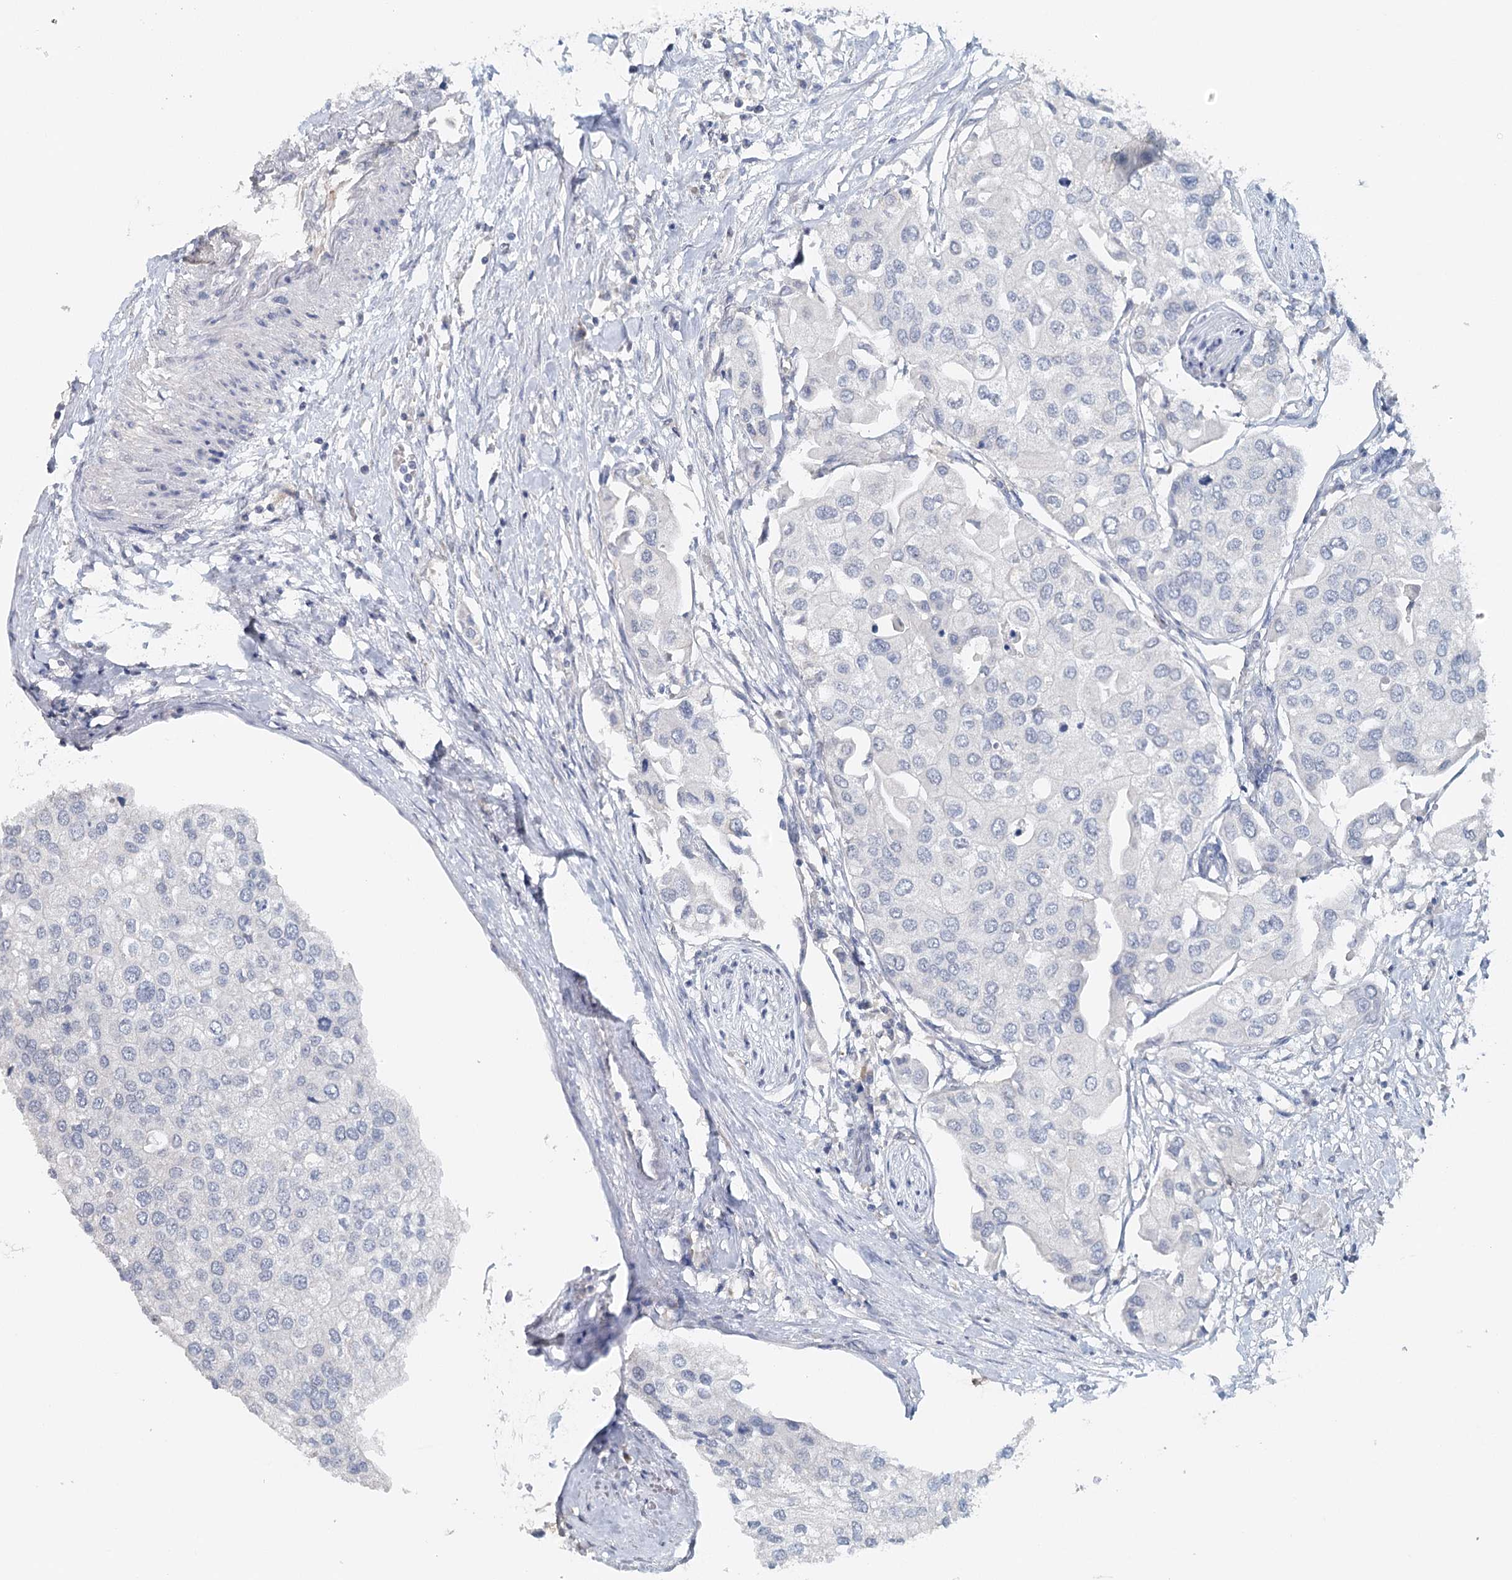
{"staining": {"intensity": "negative", "quantity": "none", "location": "none"}, "tissue": "urothelial cancer", "cell_type": "Tumor cells", "image_type": "cancer", "snomed": [{"axis": "morphology", "description": "Urothelial carcinoma, High grade"}, {"axis": "topography", "description": "Urinary bladder"}], "caption": "High magnification brightfield microscopy of urothelial cancer stained with DAB (3,3'-diaminobenzidine) (brown) and counterstained with hematoxylin (blue): tumor cells show no significant staining.", "gene": "SYNPO", "patient": {"sex": "male", "age": 64}}